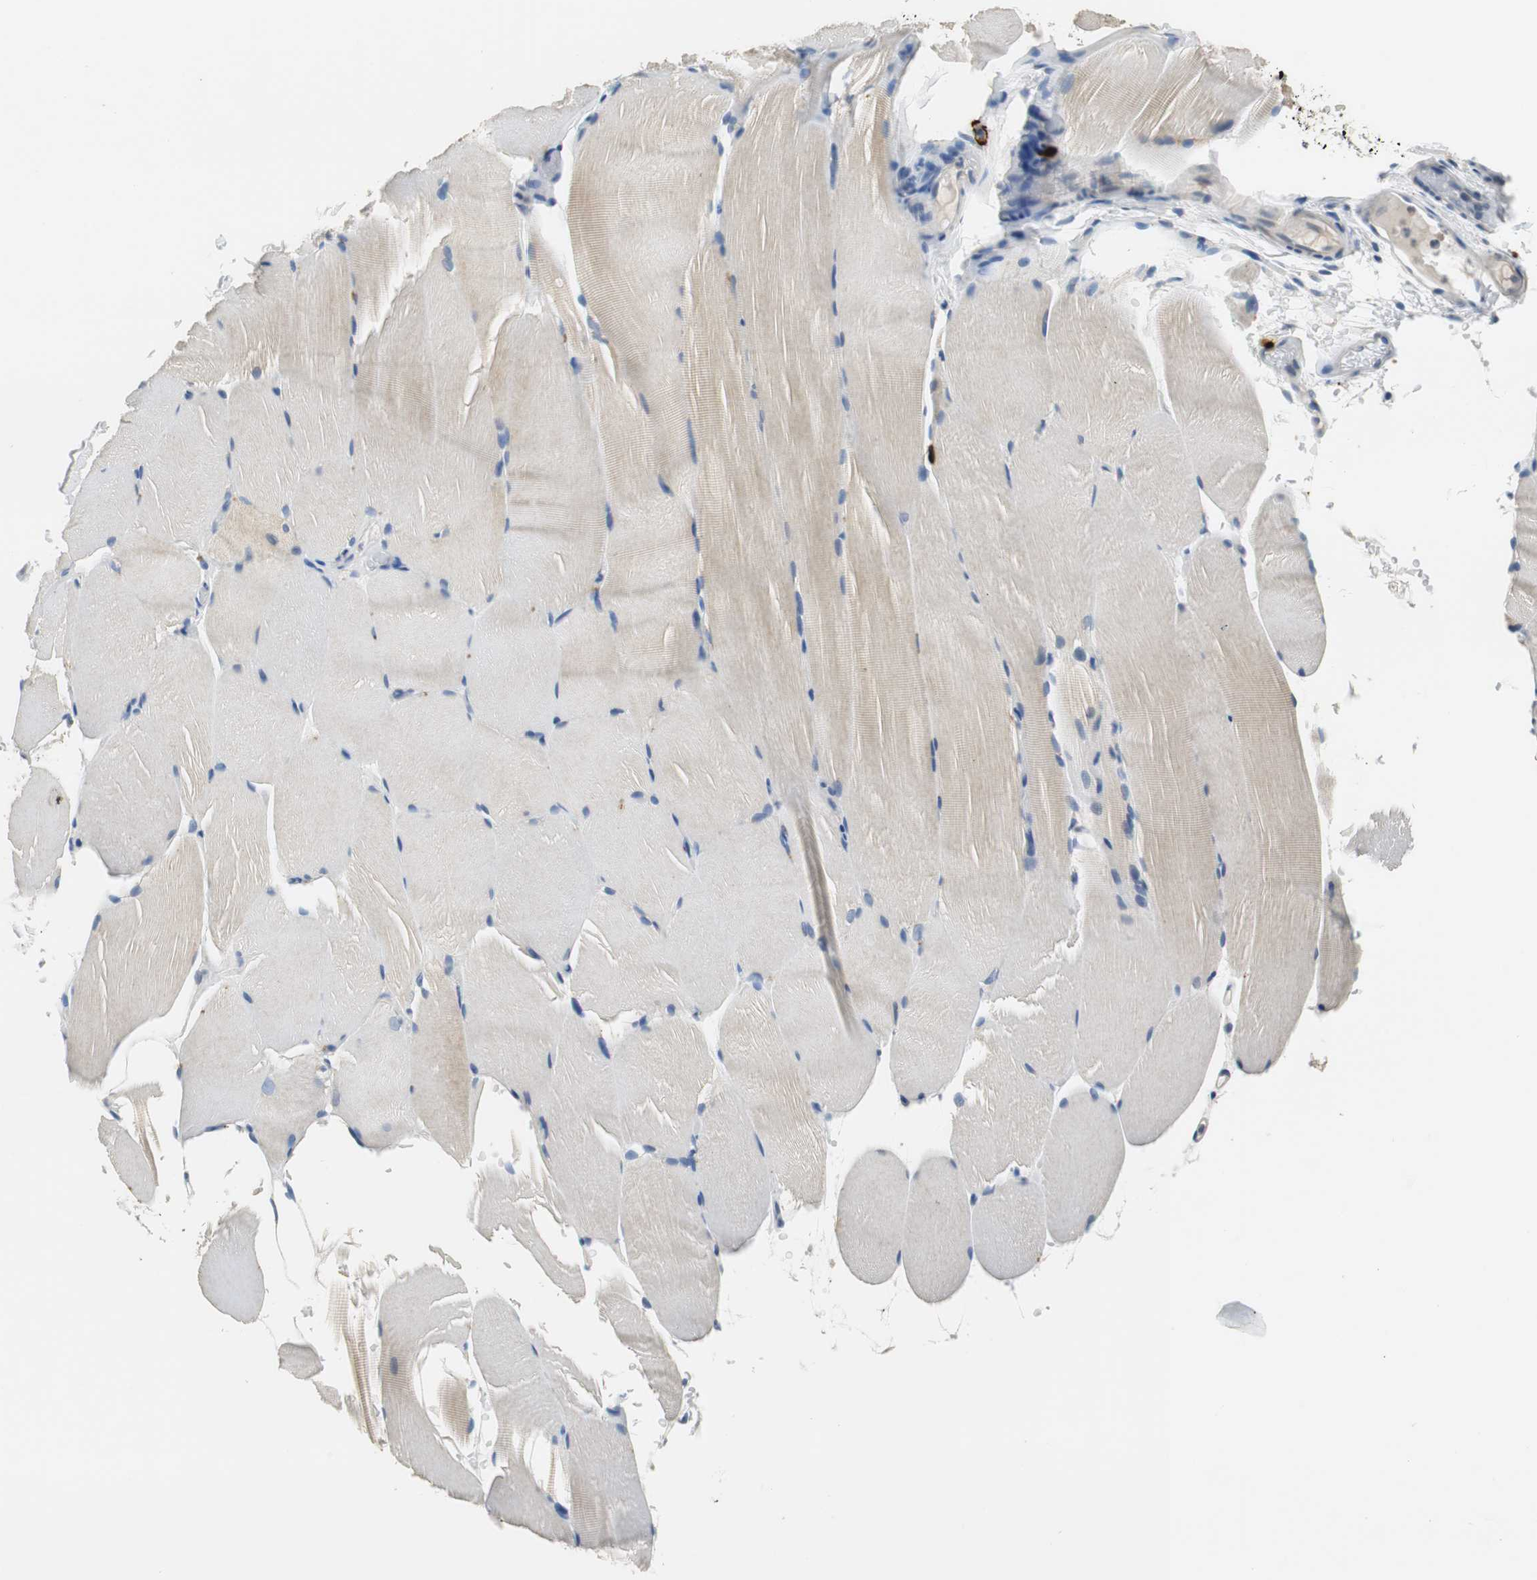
{"staining": {"intensity": "weak", "quantity": "<25%", "location": "cytoplasmic/membranous"}, "tissue": "skeletal muscle", "cell_type": "Myocytes", "image_type": "normal", "snomed": [{"axis": "morphology", "description": "Normal tissue, NOS"}, {"axis": "topography", "description": "Skeletal muscle"}, {"axis": "topography", "description": "Parathyroid gland"}], "caption": "This micrograph is of unremarkable skeletal muscle stained with immunohistochemistry (IHC) to label a protein in brown with the nuclei are counter-stained blue. There is no expression in myocytes. (DAB (3,3'-diaminobenzidine) immunohistochemistry (IHC) with hematoxylin counter stain).", "gene": "CPA3", "patient": {"sex": "female", "age": 37}}